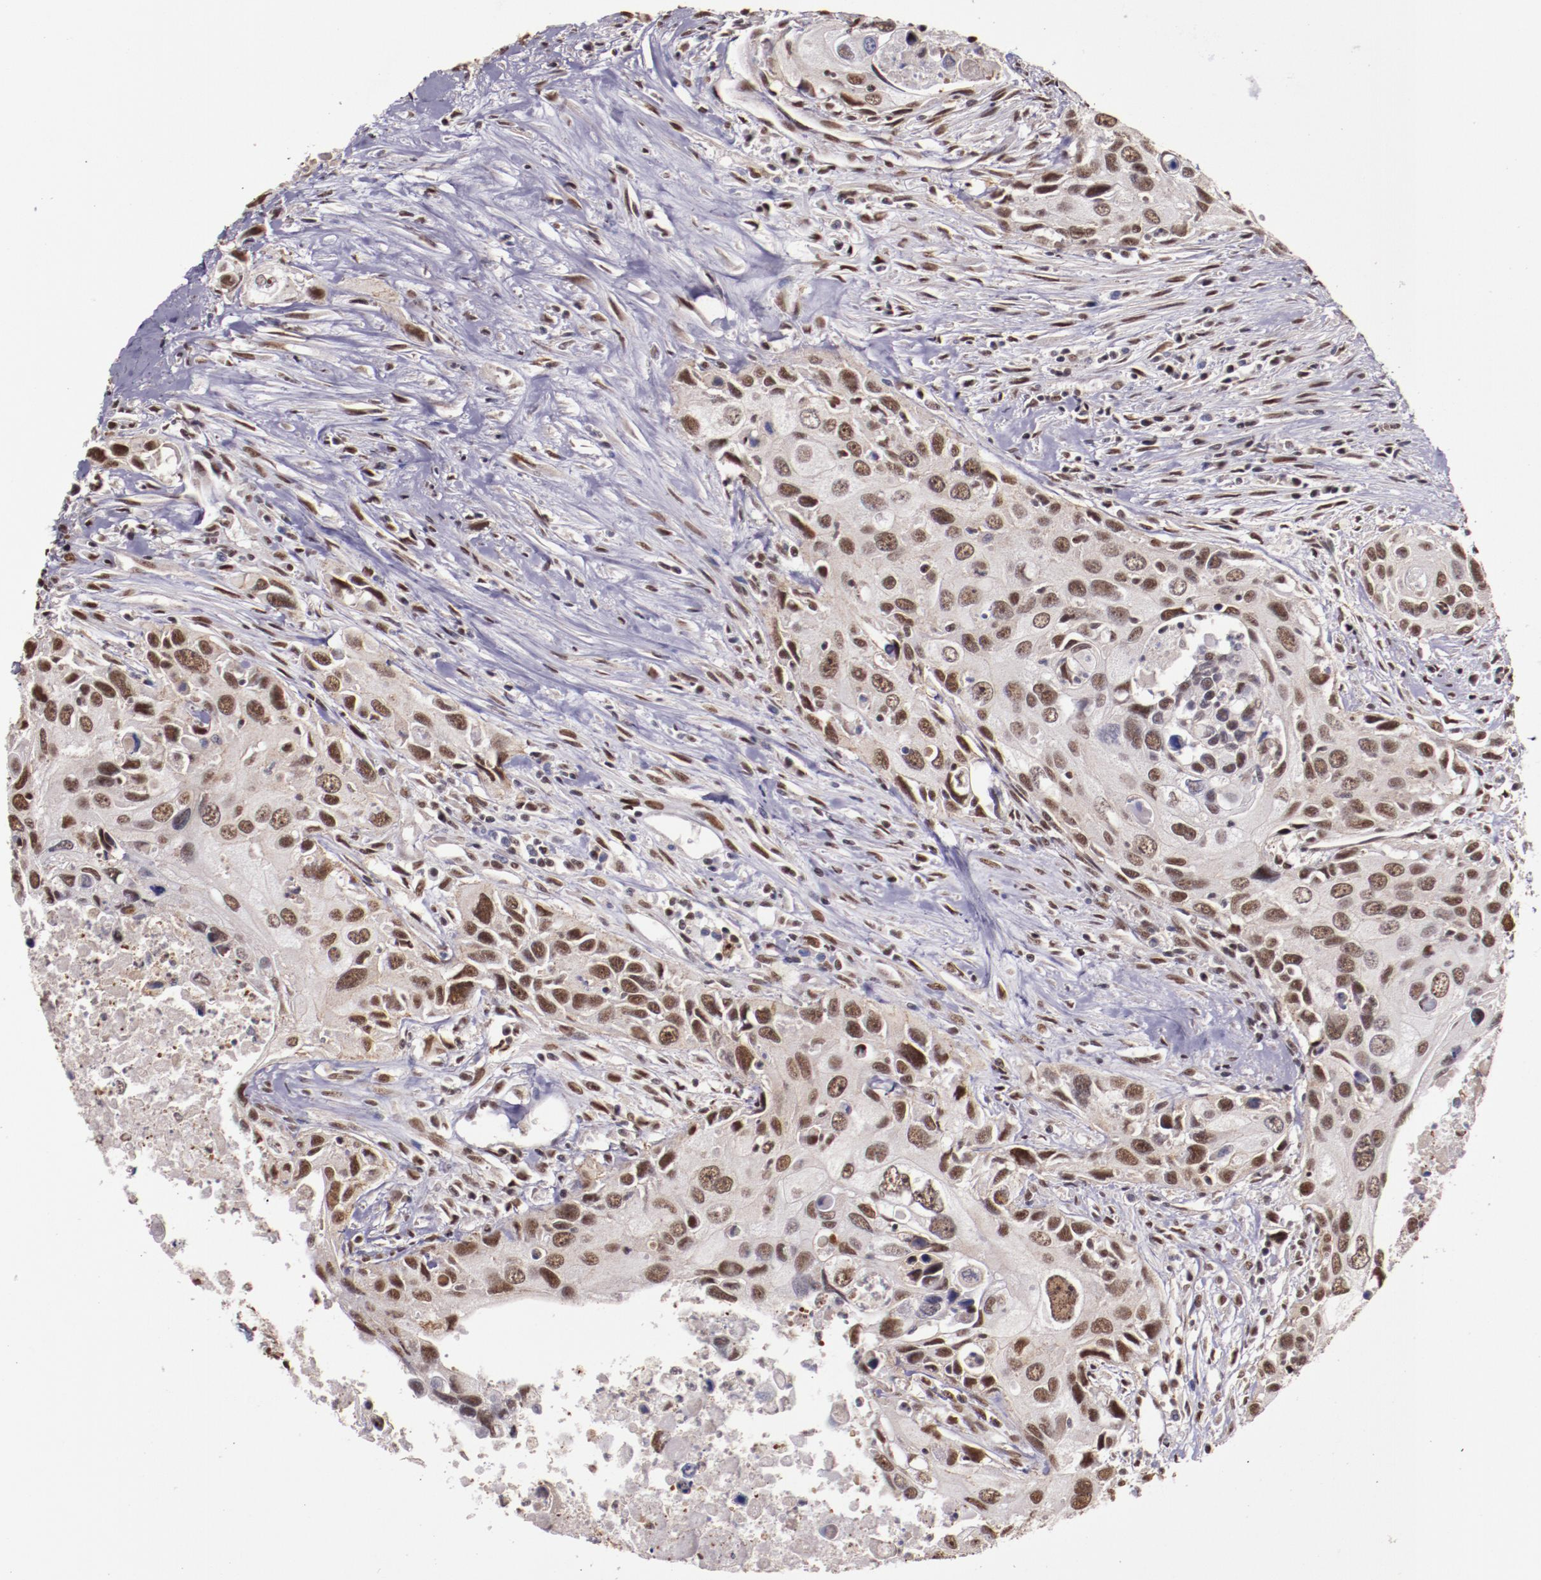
{"staining": {"intensity": "moderate", "quantity": ">75%", "location": "nuclear"}, "tissue": "urothelial cancer", "cell_type": "Tumor cells", "image_type": "cancer", "snomed": [{"axis": "morphology", "description": "Urothelial carcinoma, High grade"}, {"axis": "topography", "description": "Urinary bladder"}], "caption": "The immunohistochemical stain labels moderate nuclear staining in tumor cells of urothelial cancer tissue.", "gene": "CECR2", "patient": {"sex": "male", "age": 71}}